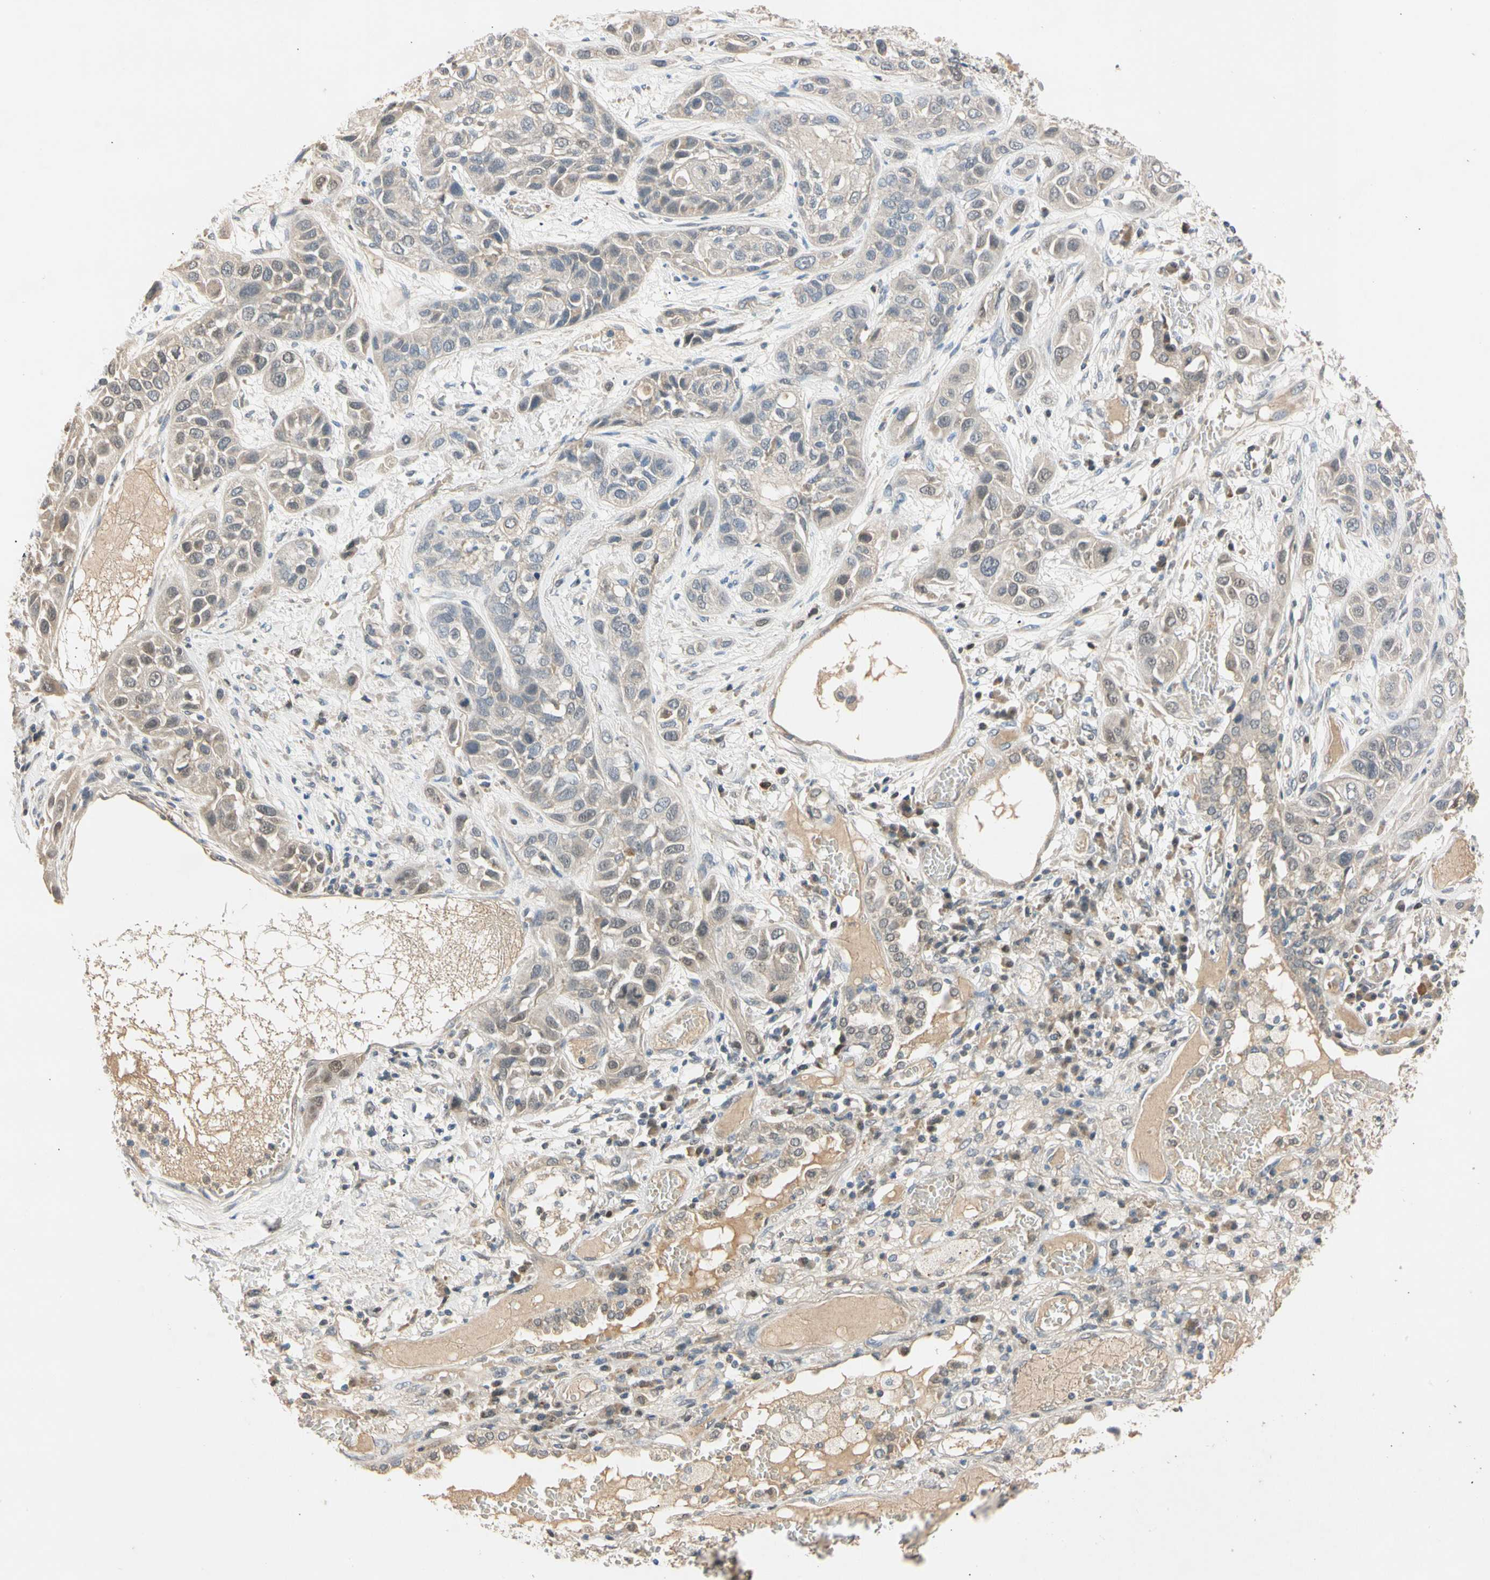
{"staining": {"intensity": "weak", "quantity": "<25%", "location": "cytoplasmic/membranous"}, "tissue": "lung cancer", "cell_type": "Tumor cells", "image_type": "cancer", "snomed": [{"axis": "morphology", "description": "Squamous cell carcinoma, NOS"}, {"axis": "topography", "description": "Lung"}], "caption": "Lung cancer was stained to show a protein in brown. There is no significant positivity in tumor cells.", "gene": "RIOX2", "patient": {"sex": "male", "age": 71}}